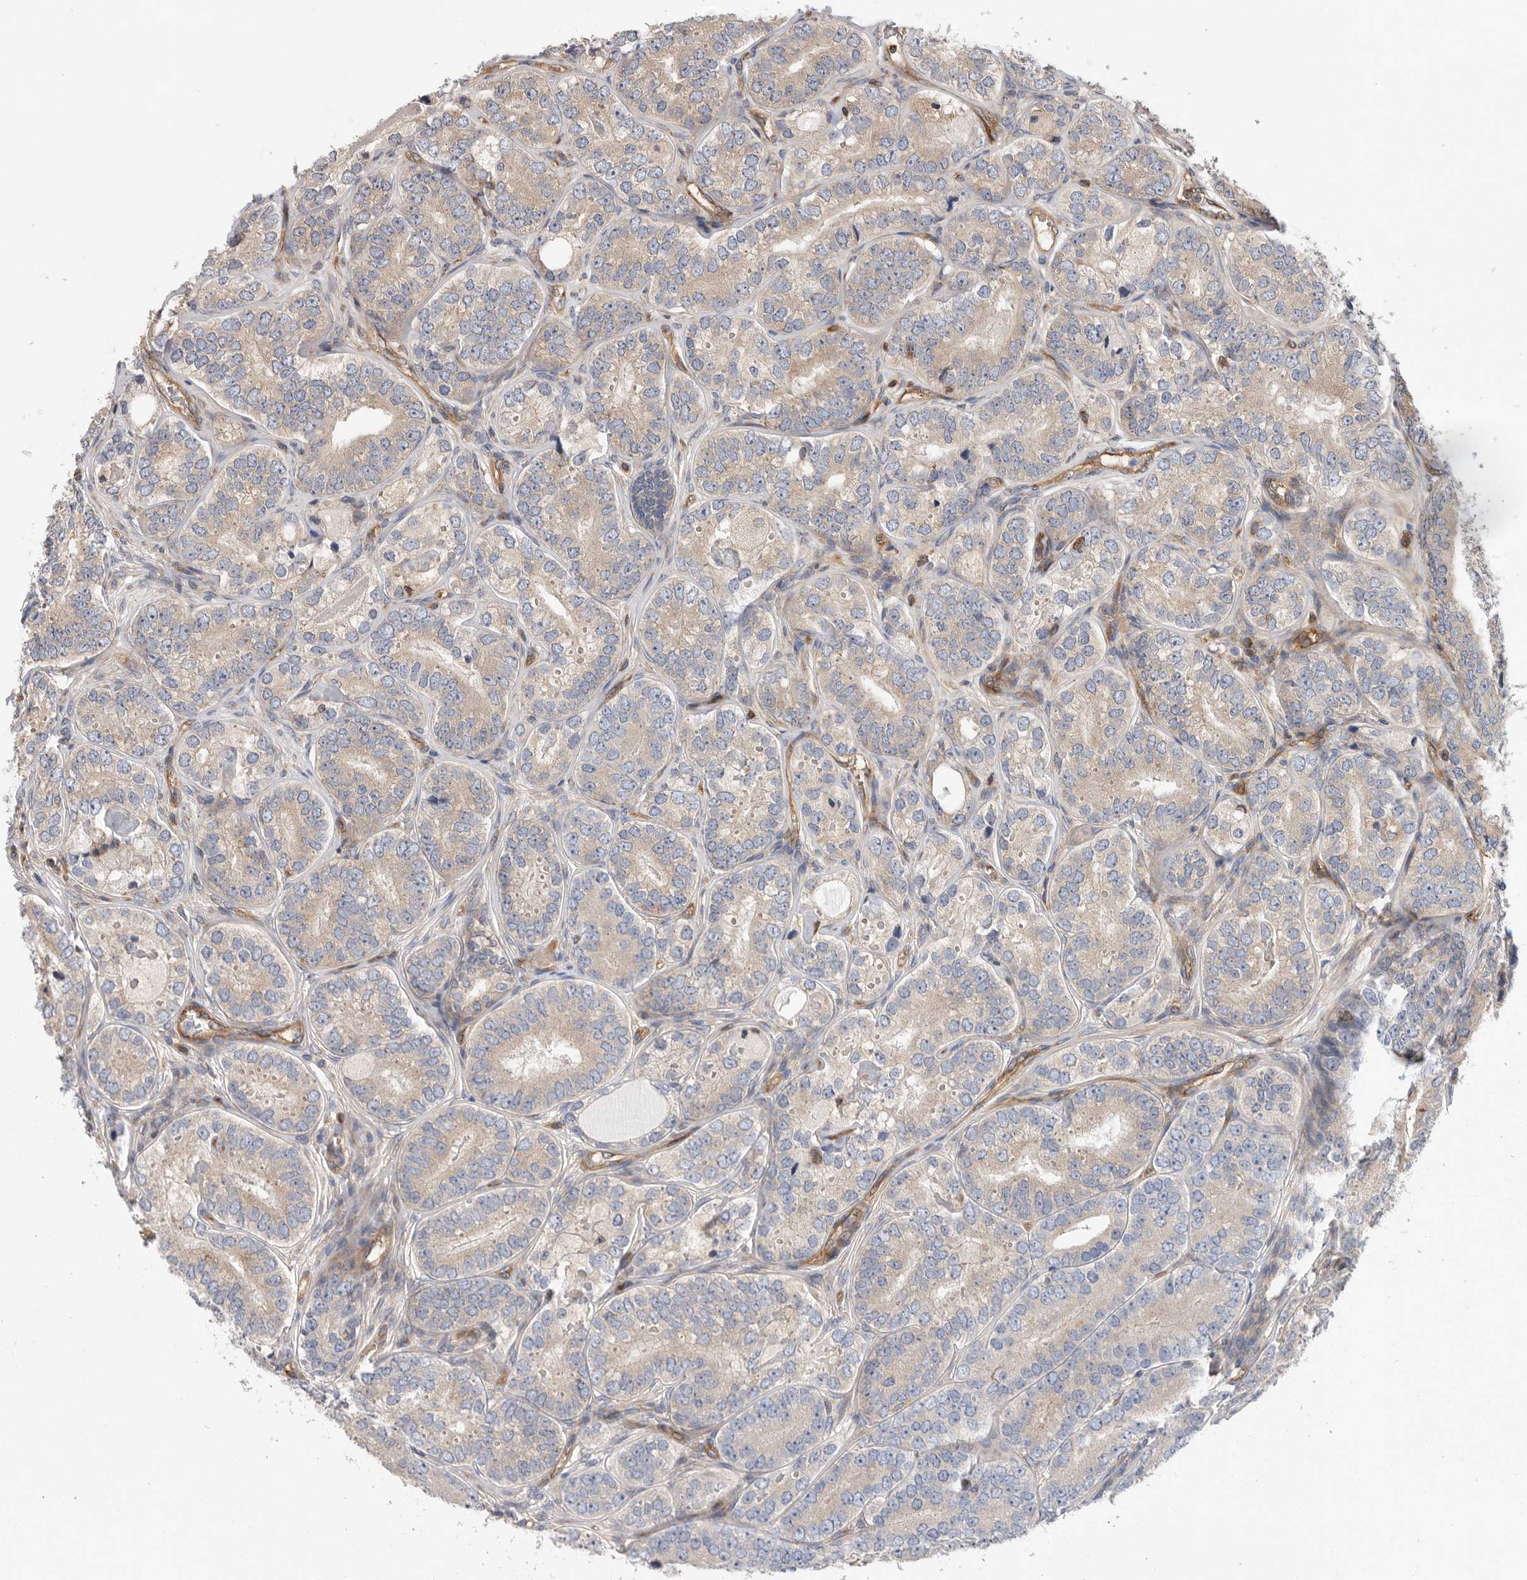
{"staining": {"intensity": "weak", "quantity": "25%-75%", "location": "cytoplasmic/membranous"}, "tissue": "prostate cancer", "cell_type": "Tumor cells", "image_type": "cancer", "snomed": [{"axis": "morphology", "description": "Adenocarcinoma, High grade"}, {"axis": "topography", "description": "Prostate"}], "caption": "Tumor cells display low levels of weak cytoplasmic/membranous positivity in about 25%-75% of cells in prostate cancer.", "gene": "PRKCH", "patient": {"sex": "male", "age": 56}}